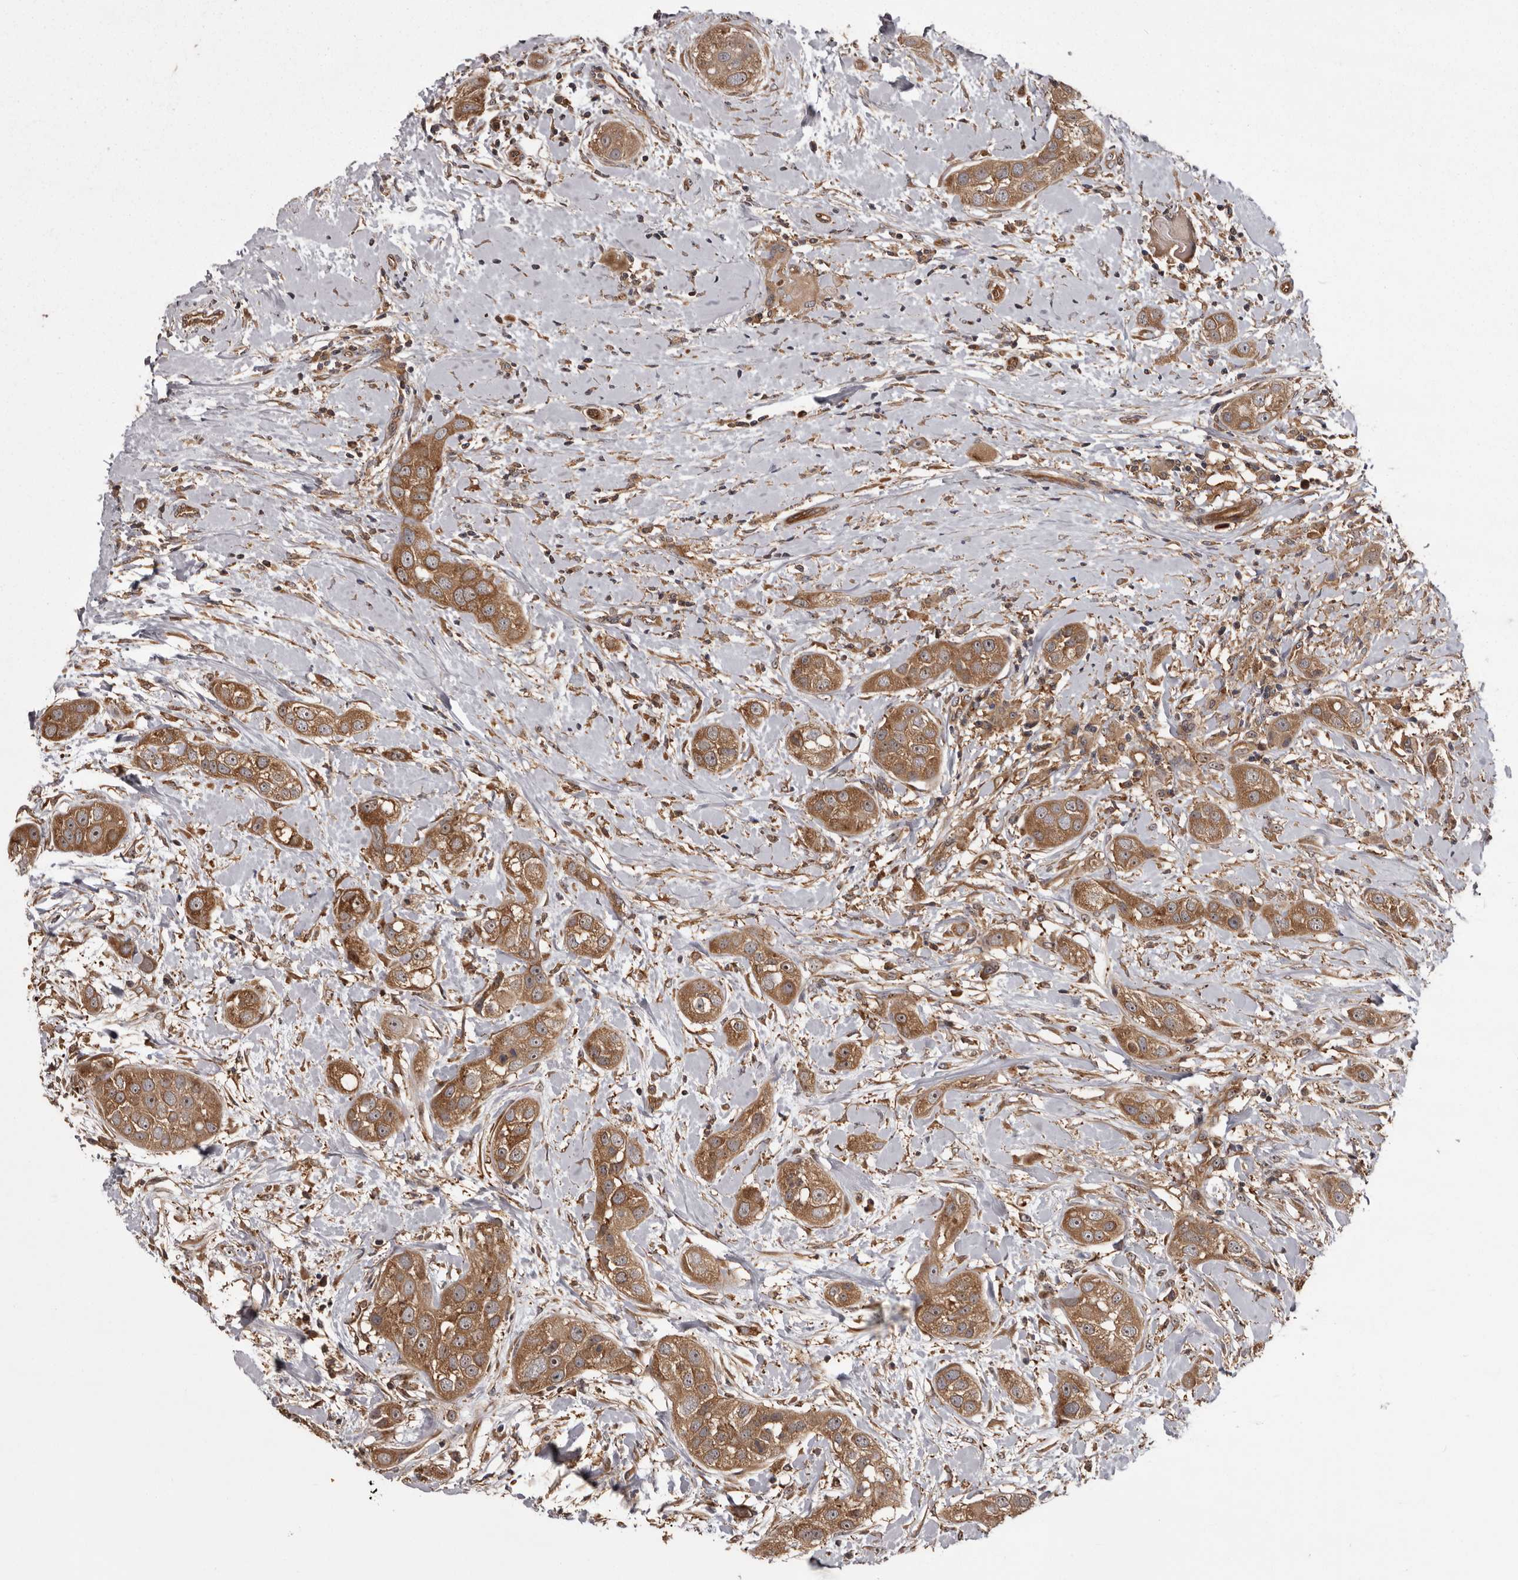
{"staining": {"intensity": "moderate", "quantity": ">75%", "location": "cytoplasmic/membranous"}, "tissue": "head and neck cancer", "cell_type": "Tumor cells", "image_type": "cancer", "snomed": [{"axis": "morphology", "description": "Normal tissue, NOS"}, {"axis": "morphology", "description": "Squamous cell carcinoma, NOS"}, {"axis": "topography", "description": "Skeletal muscle"}, {"axis": "topography", "description": "Head-Neck"}], "caption": "This is an image of immunohistochemistry (IHC) staining of squamous cell carcinoma (head and neck), which shows moderate expression in the cytoplasmic/membranous of tumor cells.", "gene": "DARS1", "patient": {"sex": "male", "age": 51}}